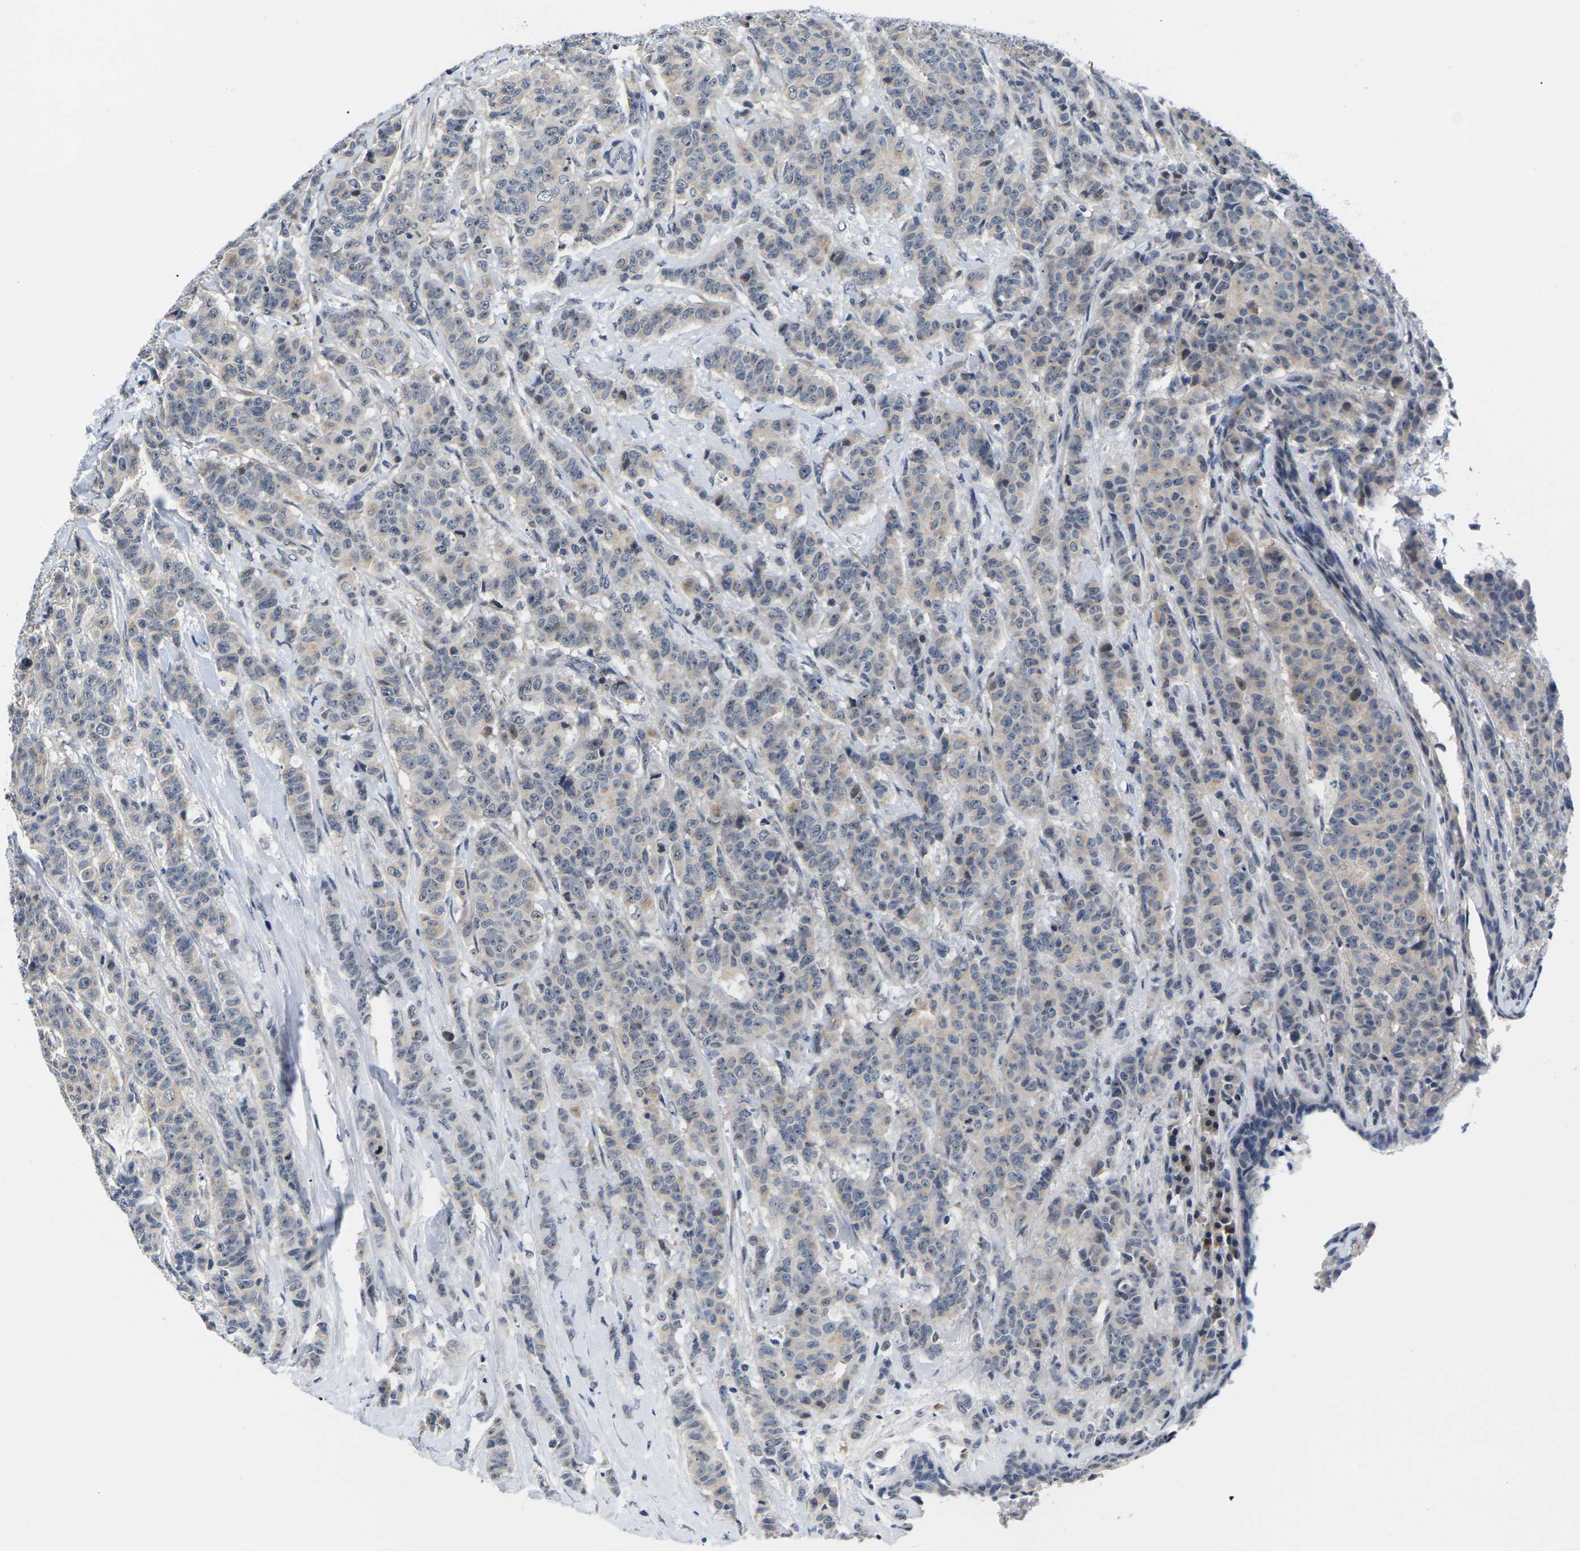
{"staining": {"intensity": "weak", "quantity": "25%-75%", "location": "cytoplasmic/membranous"}, "tissue": "breast cancer", "cell_type": "Tumor cells", "image_type": "cancer", "snomed": [{"axis": "morphology", "description": "Normal tissue, NOS"}, {"axis": "morphology", "description": "Duct carcinoma"}, {"axis": "topography", "description": "Breast"}], "caption": "Immunohistochemistry photomicrograph of neoplastic tissue: human breast cancer stained using immunohistochemistry (IHC) reveals low levels of weak protein expression localized specifically in the cytoplasmic/membranous of tumor cells, appearing as a cytoplasmic/membranous brown color.", "gene": "ST6GAL2", "patient": {"sex": "female", "age": 40}}